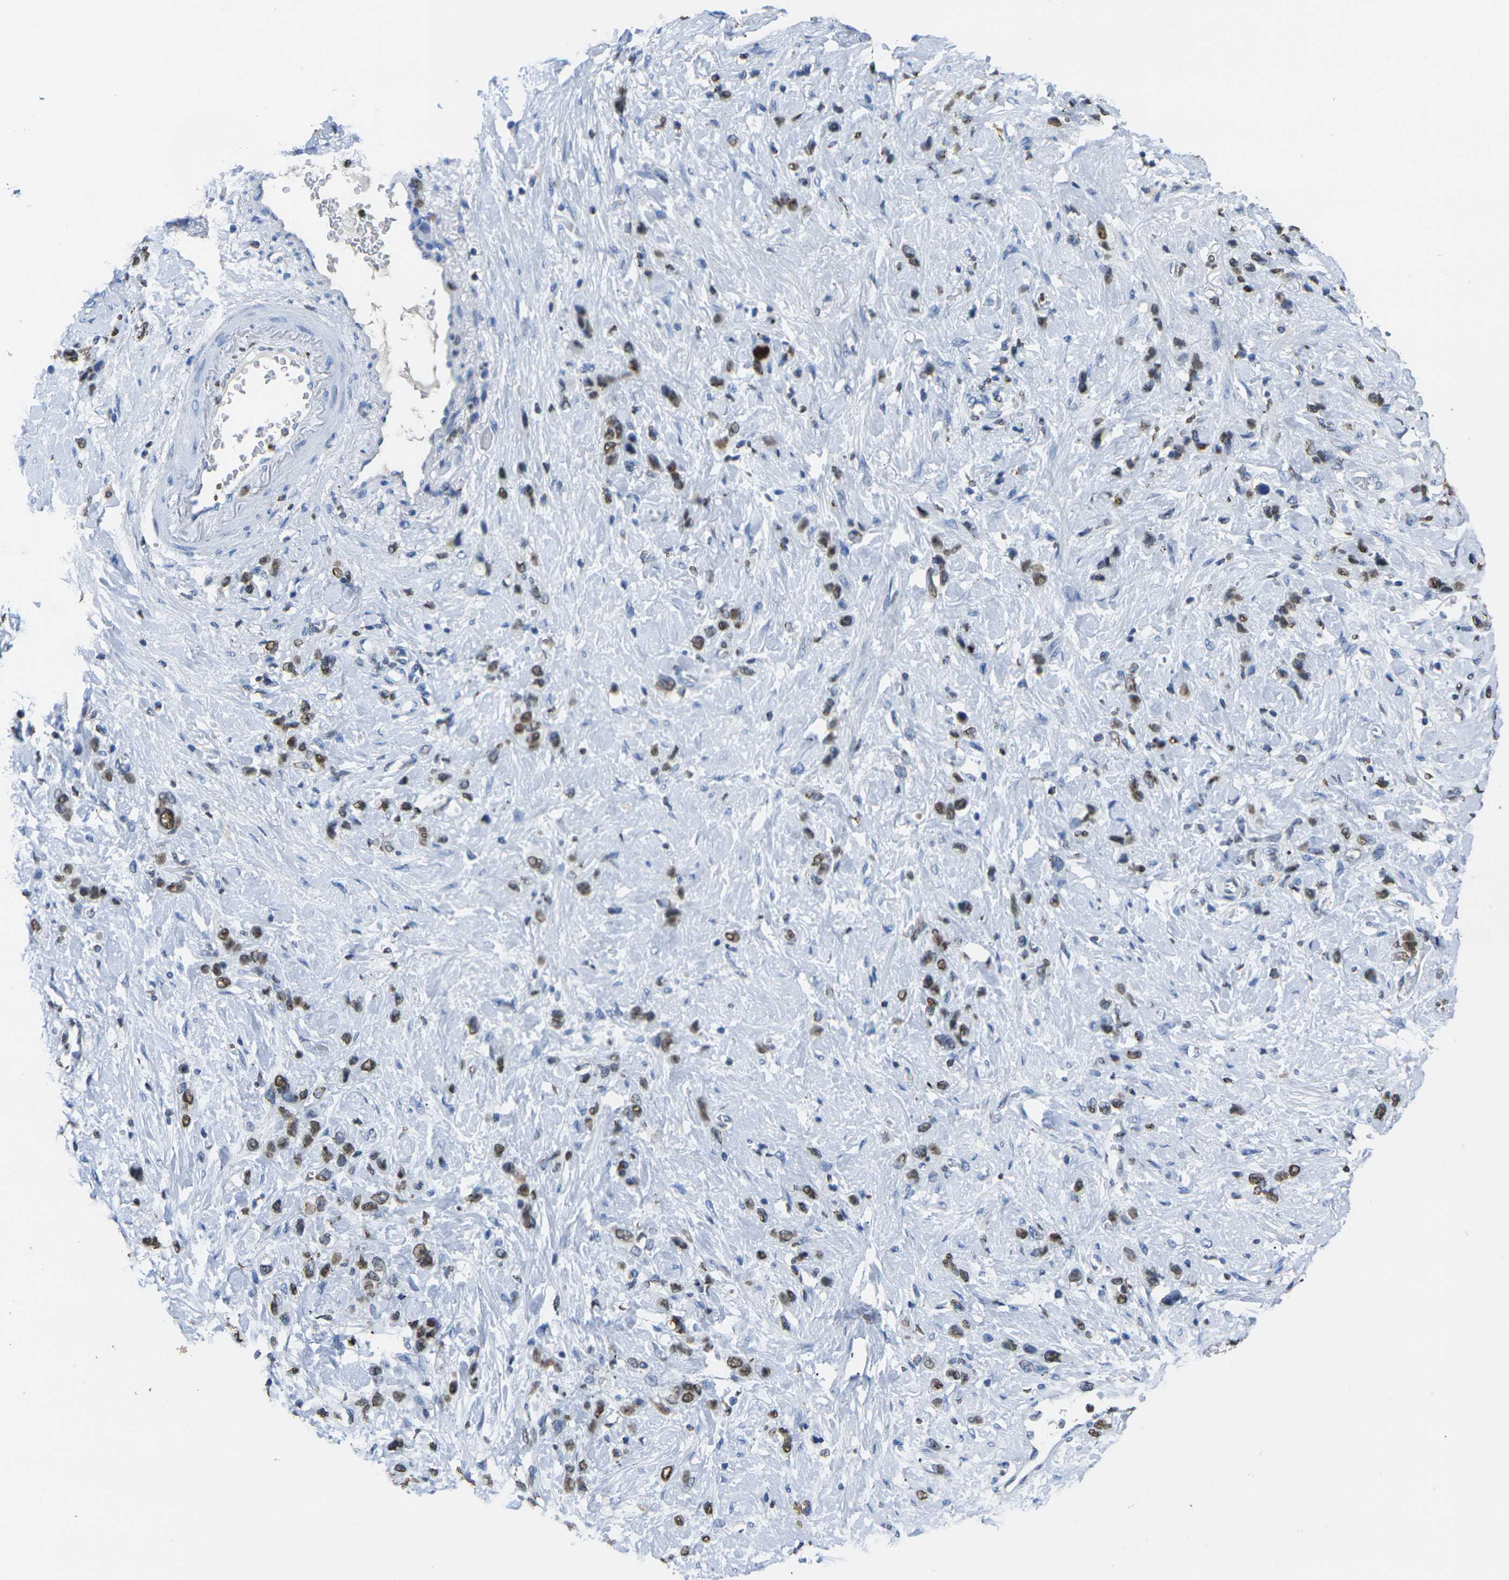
{"staining": {"intensity": "moderate", "quantity": "25%-75%", "location": "nuclear"}, "tissue": "stomach cancer", "cell_type": "Tumor cells", "image_type": "cancer", "snomed": [{"axis": "morphology", "description": "Adenocarcinoma, NOS"}, {"axis": "morphology", "description": "Adenocarcinoma, High grade"}, {"axis": "topography", "description": "Stomach, upper"}, {"axis": "topography", "description": "Stomach, lower"}], "caption": "An image showing moderate nuclear positivity in approximately 25%-75% of tumor cells in stomach cancer, as visualized by brown immunohistochemical staining.", "gene": "DRAXIN", "patient": {"sex": "female", "age": 65}}